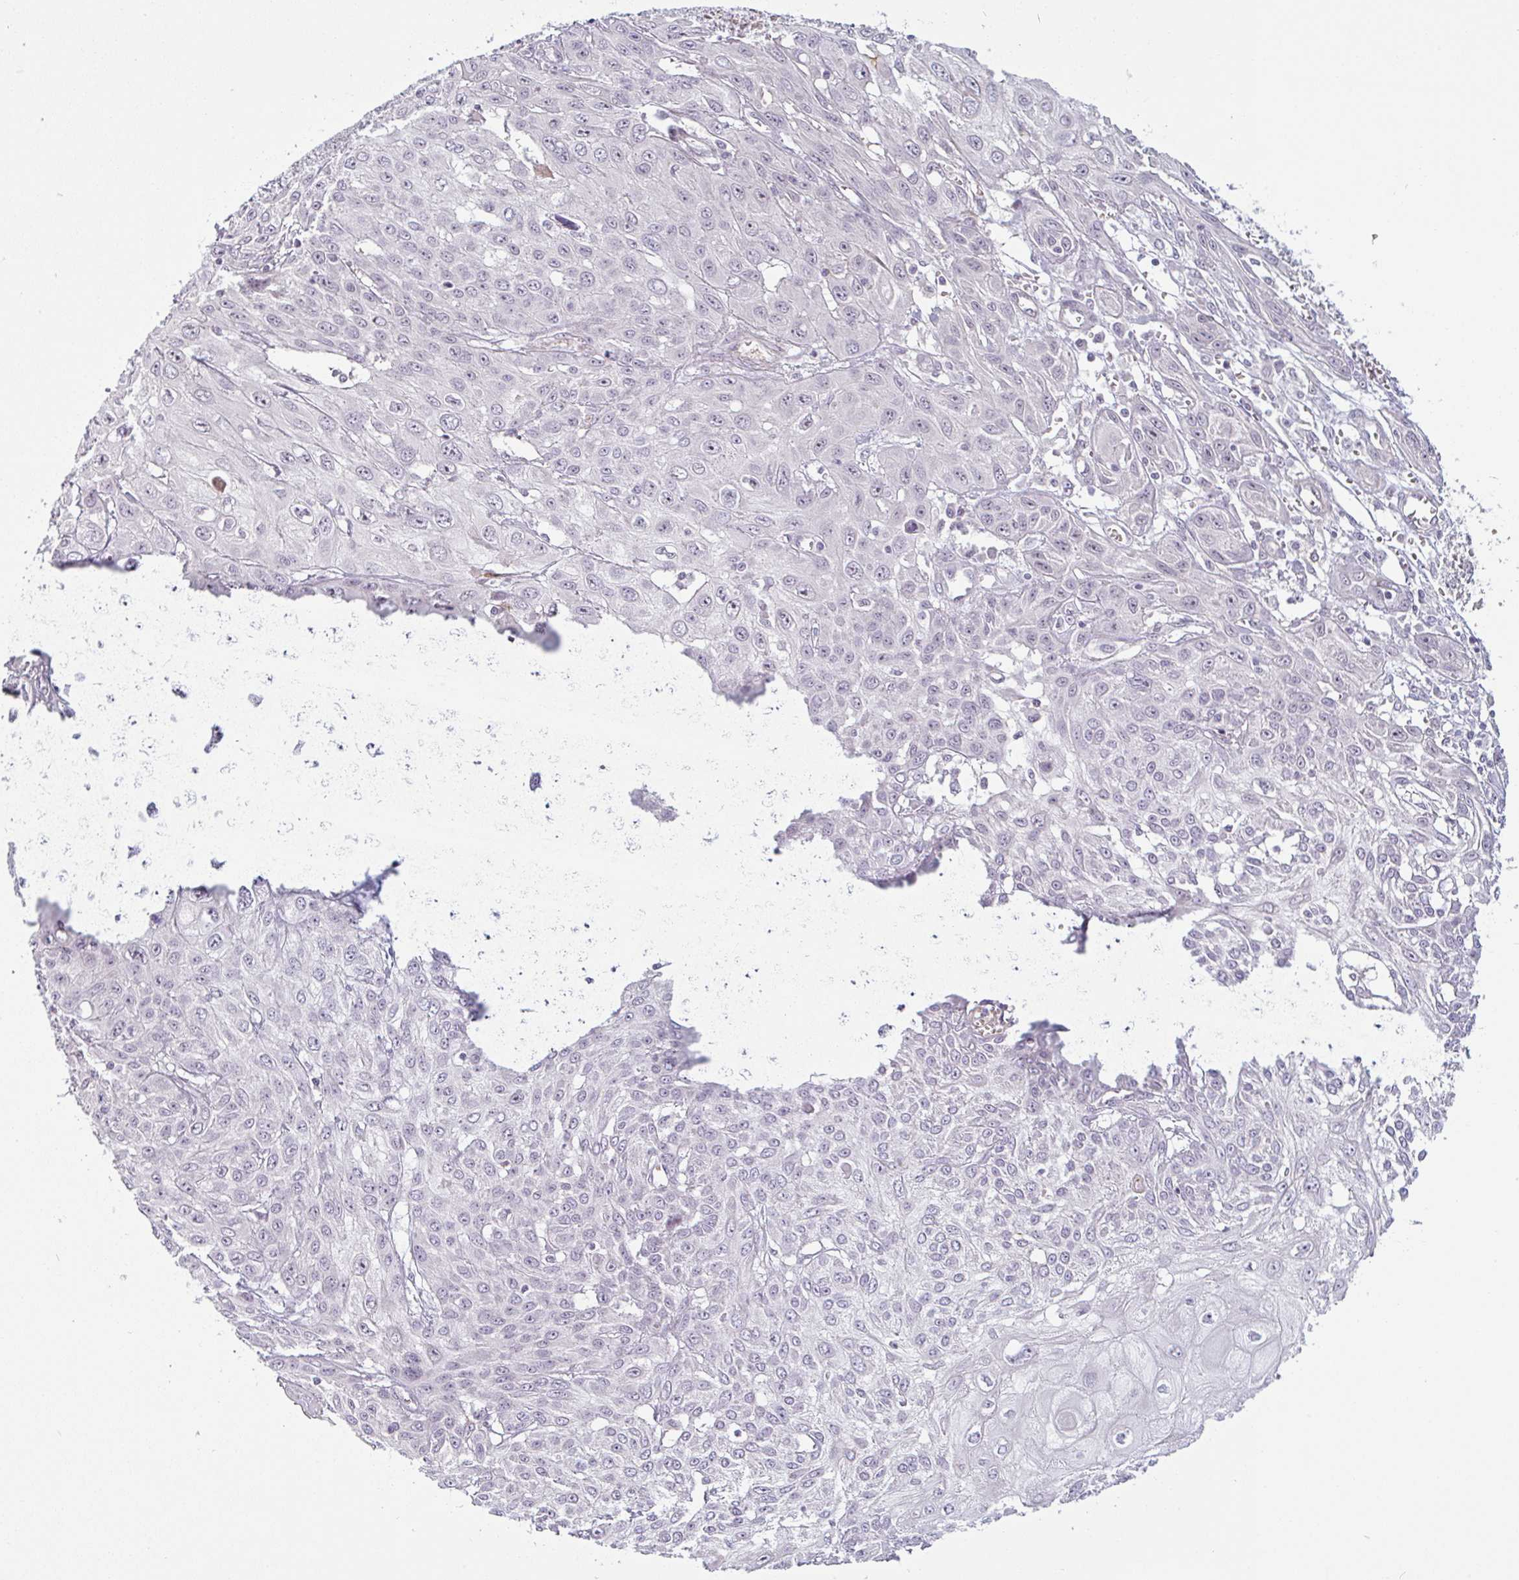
{"staining": {"intensity": "weak", "quantity": "<25%", "location": "nuclear"}, "tissue": "skin cancer", "cell_type": "Tumor cells", "image_type": "cancer", "snomed": [{"axis": "morphology", "description": "Squamous cell carcinoma, NOS"}, {"axis": "topography", "description": "Skin"}, {"axis": "topography", "description": "Vulva"}], "caption": "This is a image of IHC staining of squamous cell carcinoma (skin), which shows no positivity in tumor cells. (DAB immunohistochemistry with hematoxylin counter stain).", "gene": "TMEM119", "patient": {"sex": "female", "age": 71}}